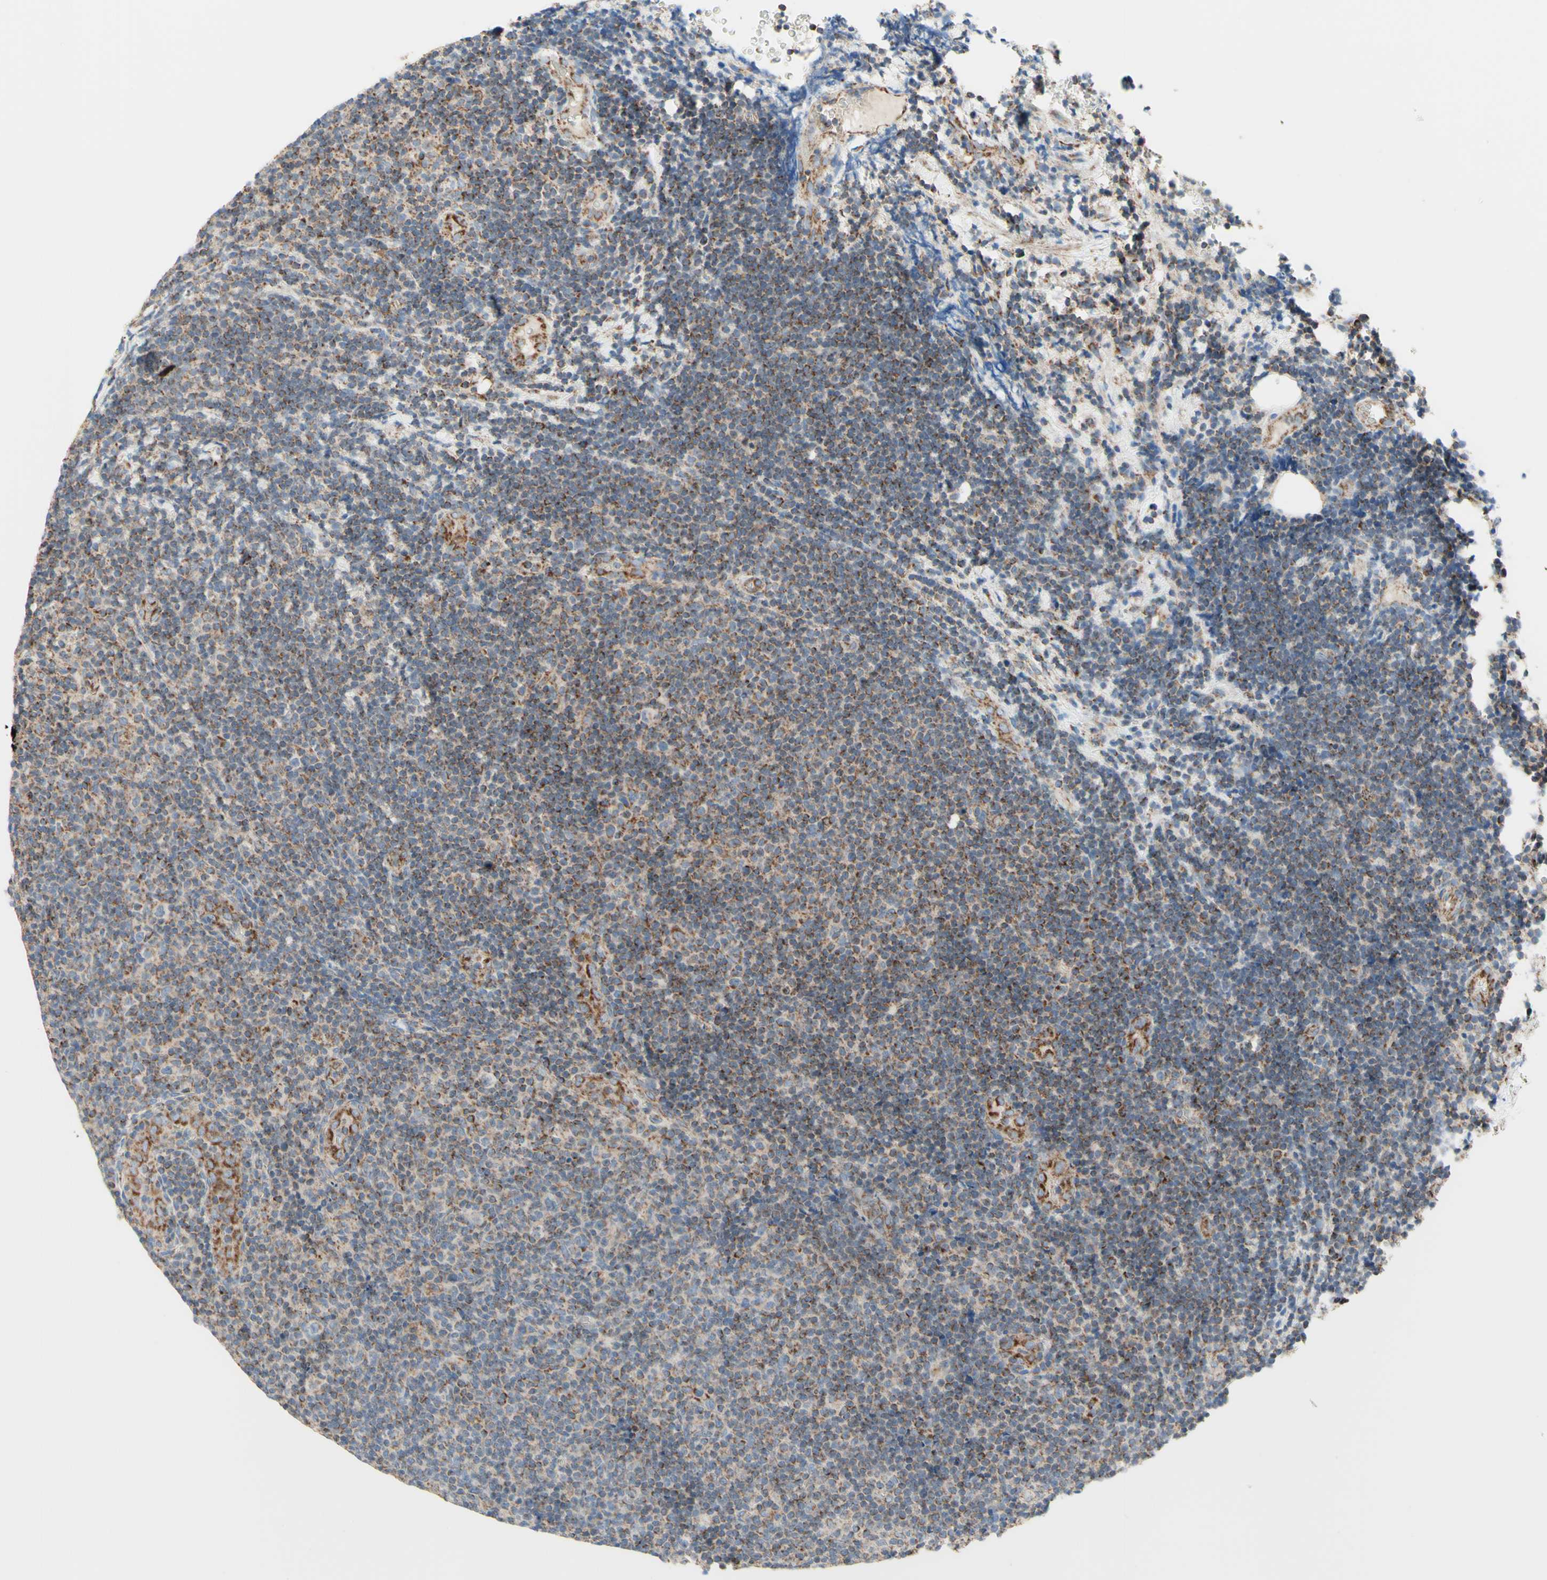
{"staining": {"intensity": "moderate", "quantity": "<25%", "location": "cytoplasmic/membranous"}, "tissue": "lymphoma", "cell_type": "Tumor cells", "image_type": "cancer", "snomed": [{"axis": "morphology", "description": "Malignant lymphoma, non-Hodgkin's type, Low grade"}, {"axis": "topography", "description": "Lymph node"}], "caption": "A brown stain labels moderate cytoplasmic/membranous staining of a protein in human lymphoma tumor cells.", "gene": "ARMC10", "patient": {"sex": "male", "age": 83}}